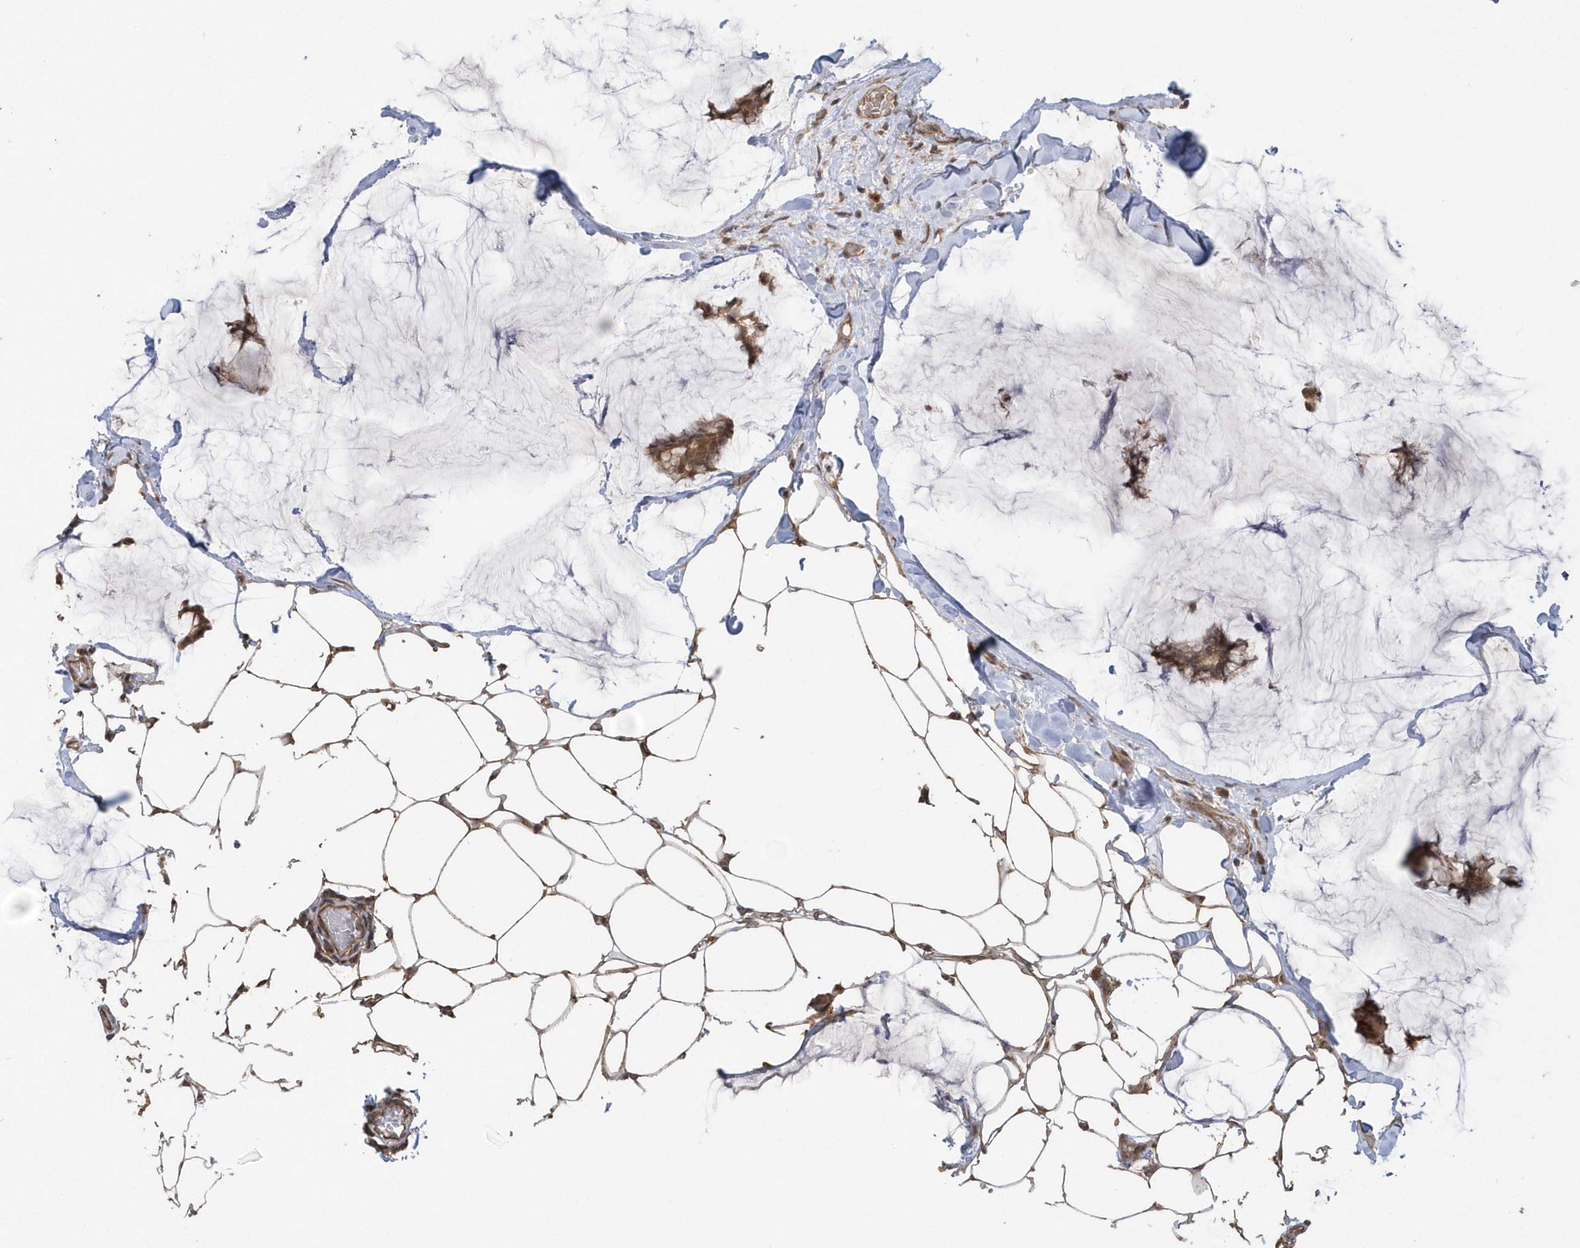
{"staining": {"intensity": "moderate", "quantity": ">75%", "location": "cytoplasmic/membranous"}, "tissue": "breast cancer", "cell_type": "Tumor cells", "image_type": "cancer", "snomed": [{"axis": "morphology", "description": "Duct carcinoma"}, {"axis": "topography", "description": "Breast"}], "caption": "DAB (3,3'-diaminobenzidine) immunohistochemical staining of human breast cancer shows moderate cytoplasmic/membranous protein staining in about >75% of tumor cells.", "gene": "HERPUD1", "patient": {"sex": "female", "age": 93}}